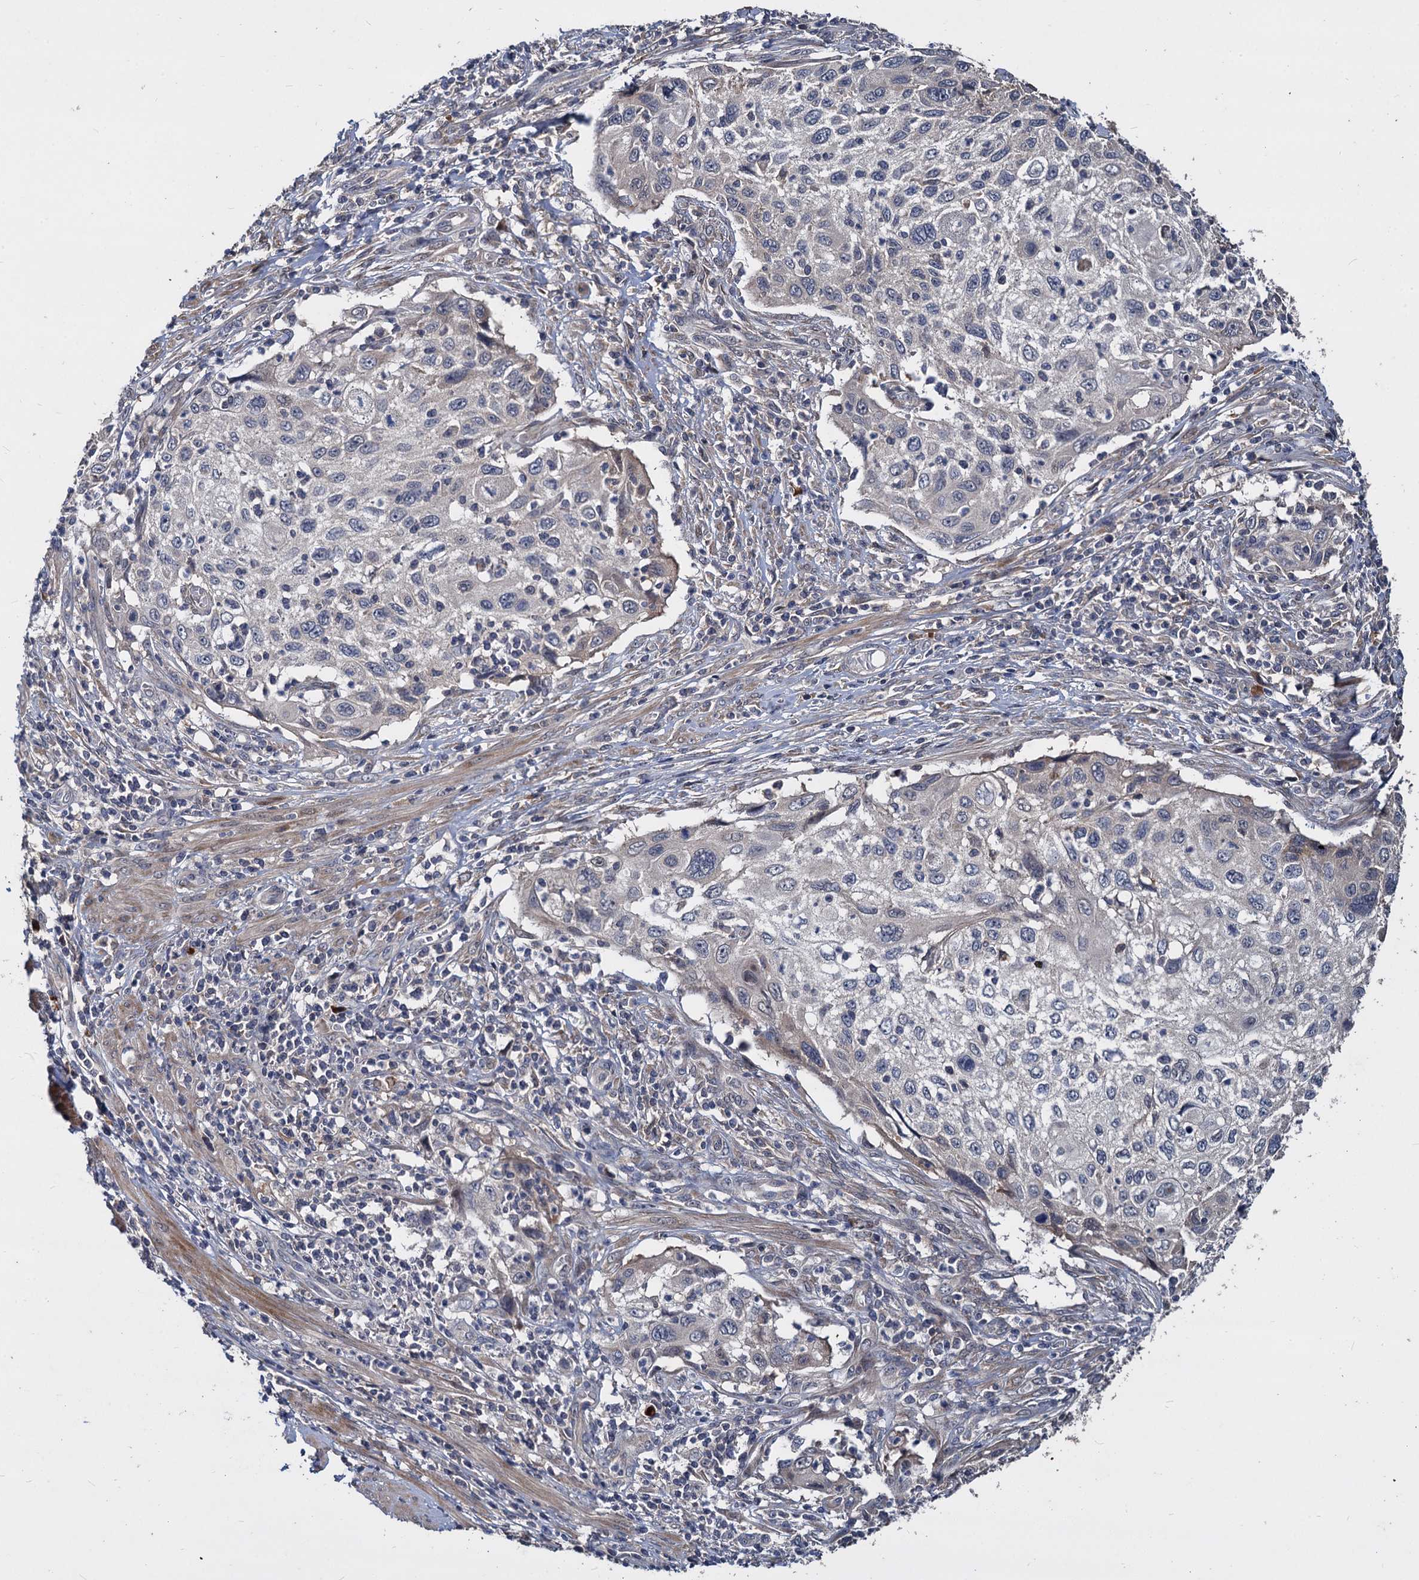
{"staining": {"intensity": "negative", "quantity": "none", "location": "none"}, "tissue": "cervical cancer", "cell_type": "Tumor cells", "image_type": "cancer", "snomed": [{"axis": "morphology", "description": "Squamous cell carcinoma, NOS"}, {"axis": "topography", "description": "Cervix"}], "caption": "Immunohistochemistry histopathology image of cervical cancer stained for a protein (brown), which exhibits no positivity in tumor cells.", "gene": "CCDC184", "patient": {"sex": "female", "age": 70}}